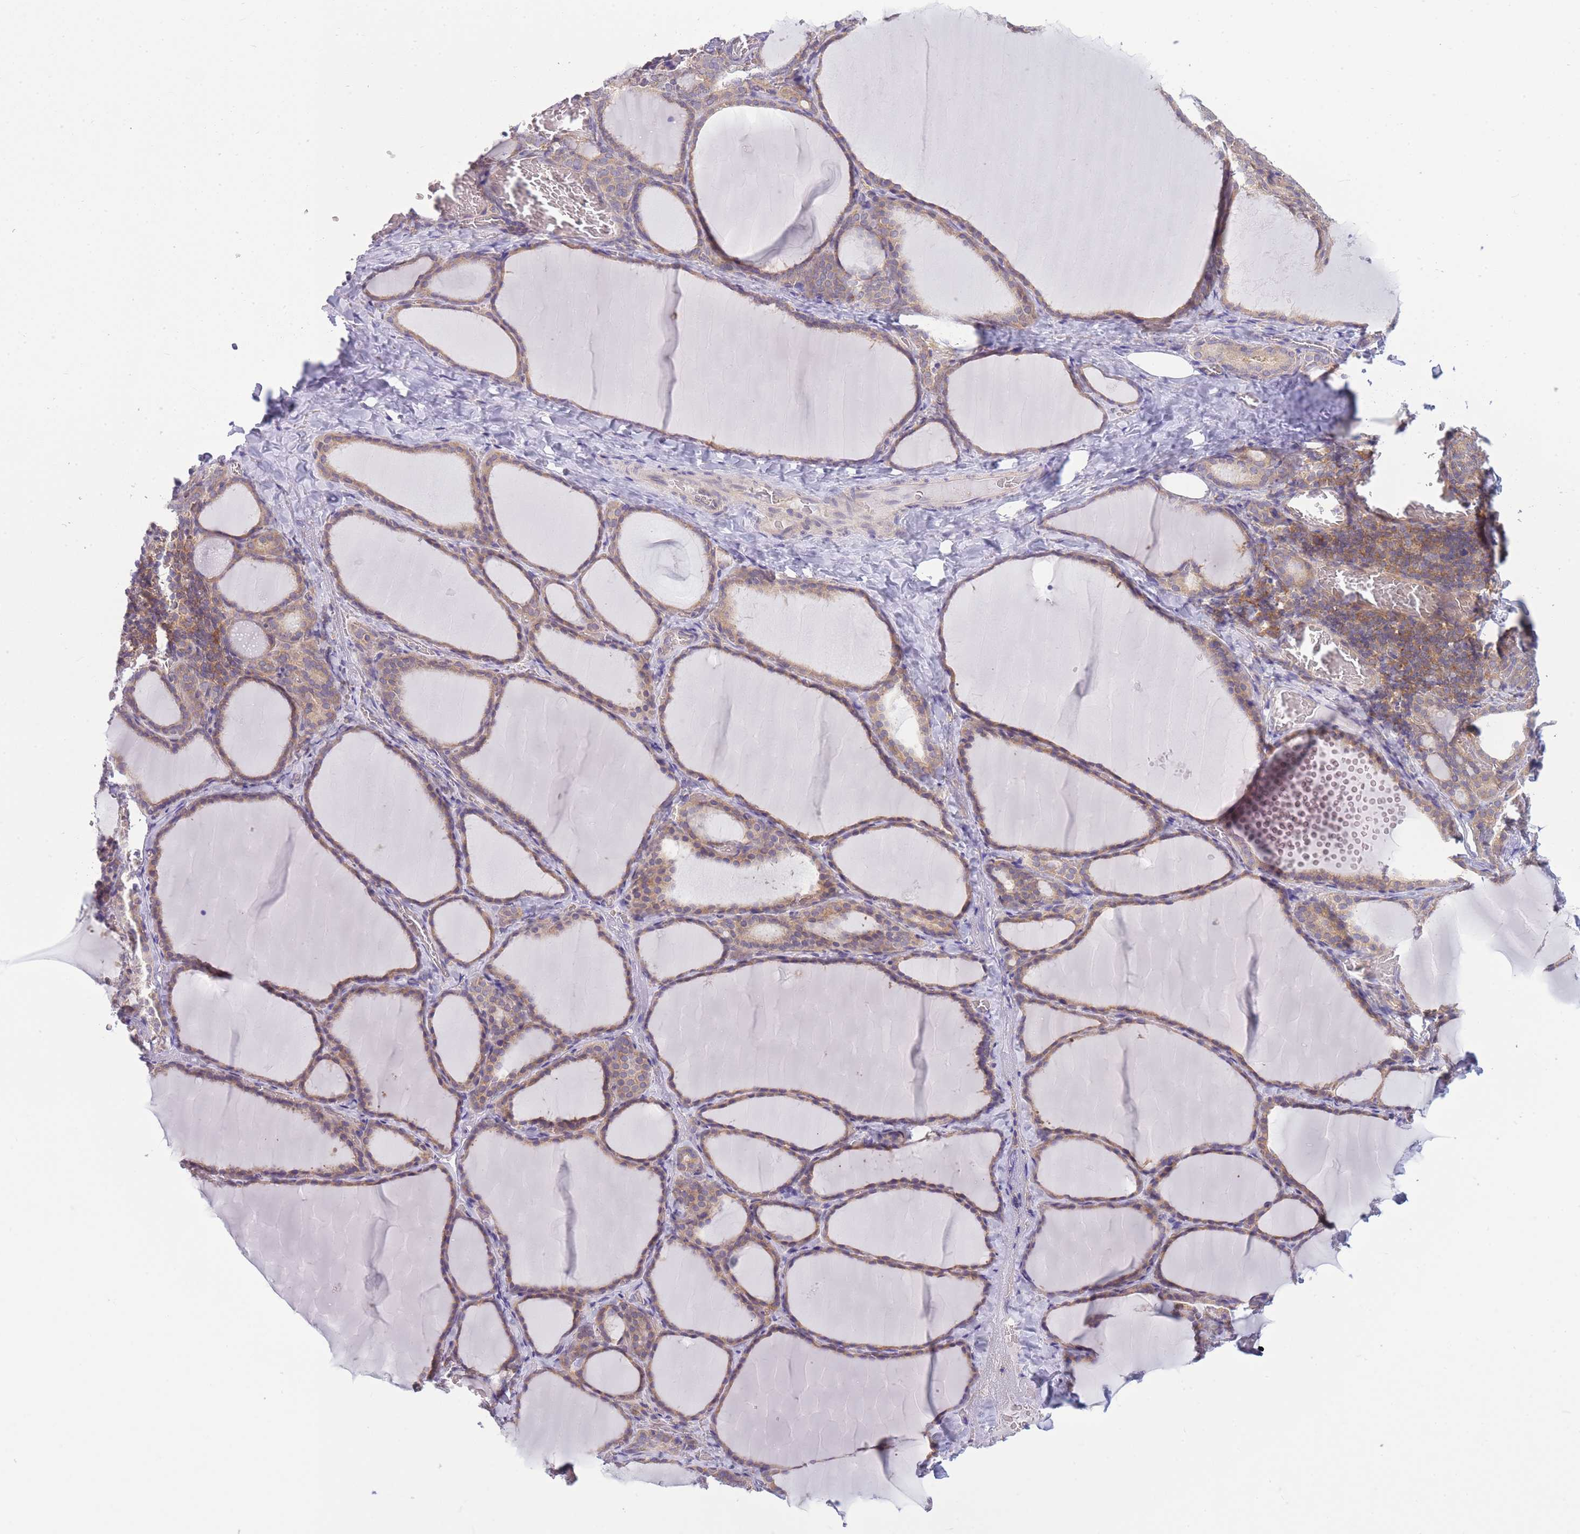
{"staining": {"intensity": "weak", "quantity": ">75%", "location": "cytoplasmic/membranous"}, "tissue": "thyroid gland", "cell_type": "Glandular cells", "image_type": "normal", "snomed": [{"axis": "morphology", "description": "Normal tissue, NOS"}, {"axis": "topography", "description": "Thyroid gland"}], "caption": "Protein expression analysis of normal human thyroid gland reveals weak cytoplasmic/membranous expression in about >75% of glandular cells.", "gene": "PFDN6", "patient": {"sex": "female", "age": 39}}